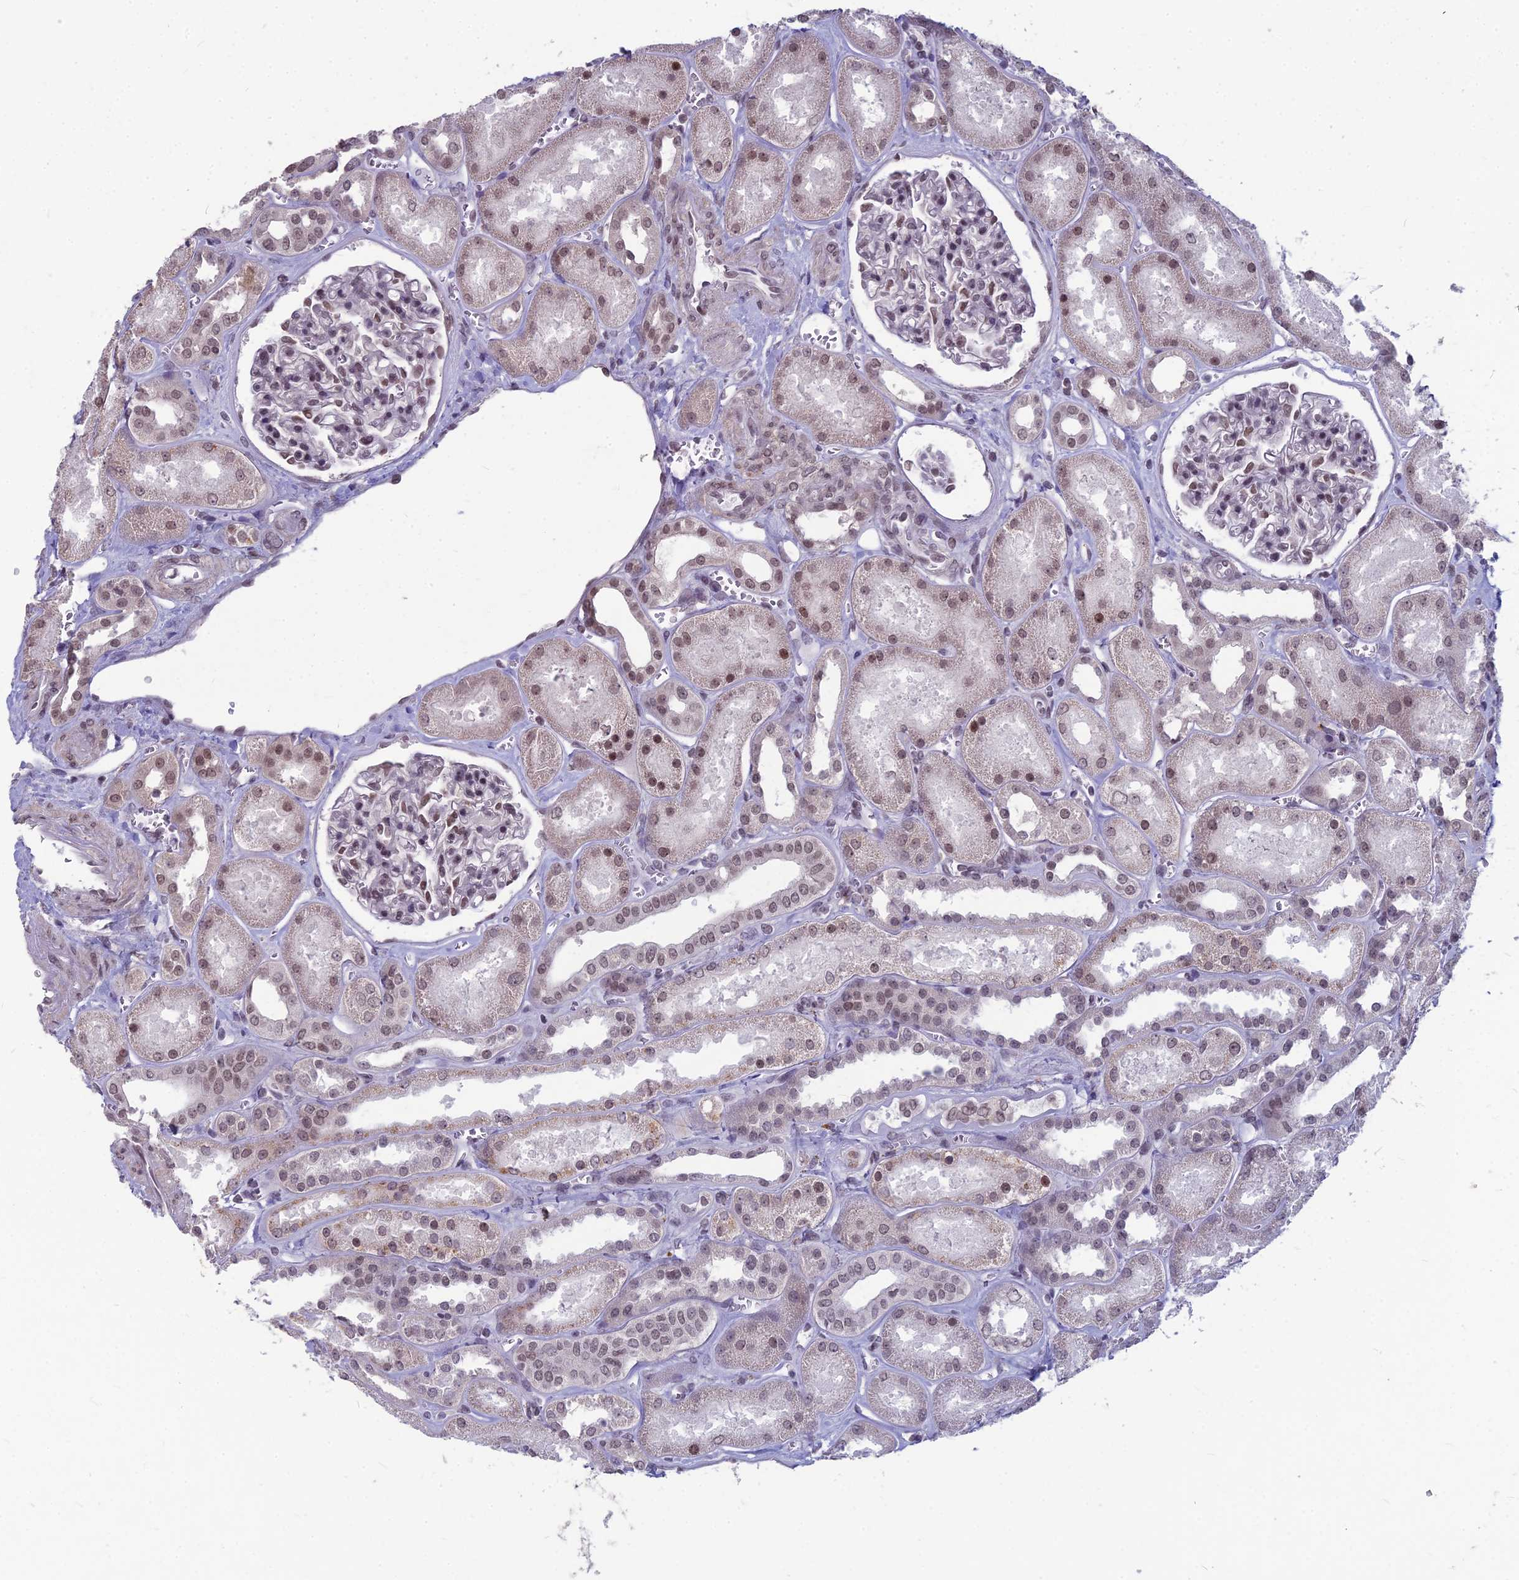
{"staining": {"intensity": "moderate", "quantity": "25%-75%", "location": "nuclear"}, "tissue": "kidney", "cell_type": "Cells in glomeruli", "image_type": "normal", "snomed": [{"axis": "morphology", "description": "Normal tissue, NOS"}, {"axis": "morphology", "description": "Adenocarcinoma, NOS"}, {"axis": "topography", "description": "Kidney"}], "caption": "This histopathology image demonstrates immunohistochemistry staining of normal kidney, with medium moderate nuclear staining in about 25%-75% of cells in glomeruli.", "gene": "KAT7", "patient": {"sex": "female", "age": 68}}